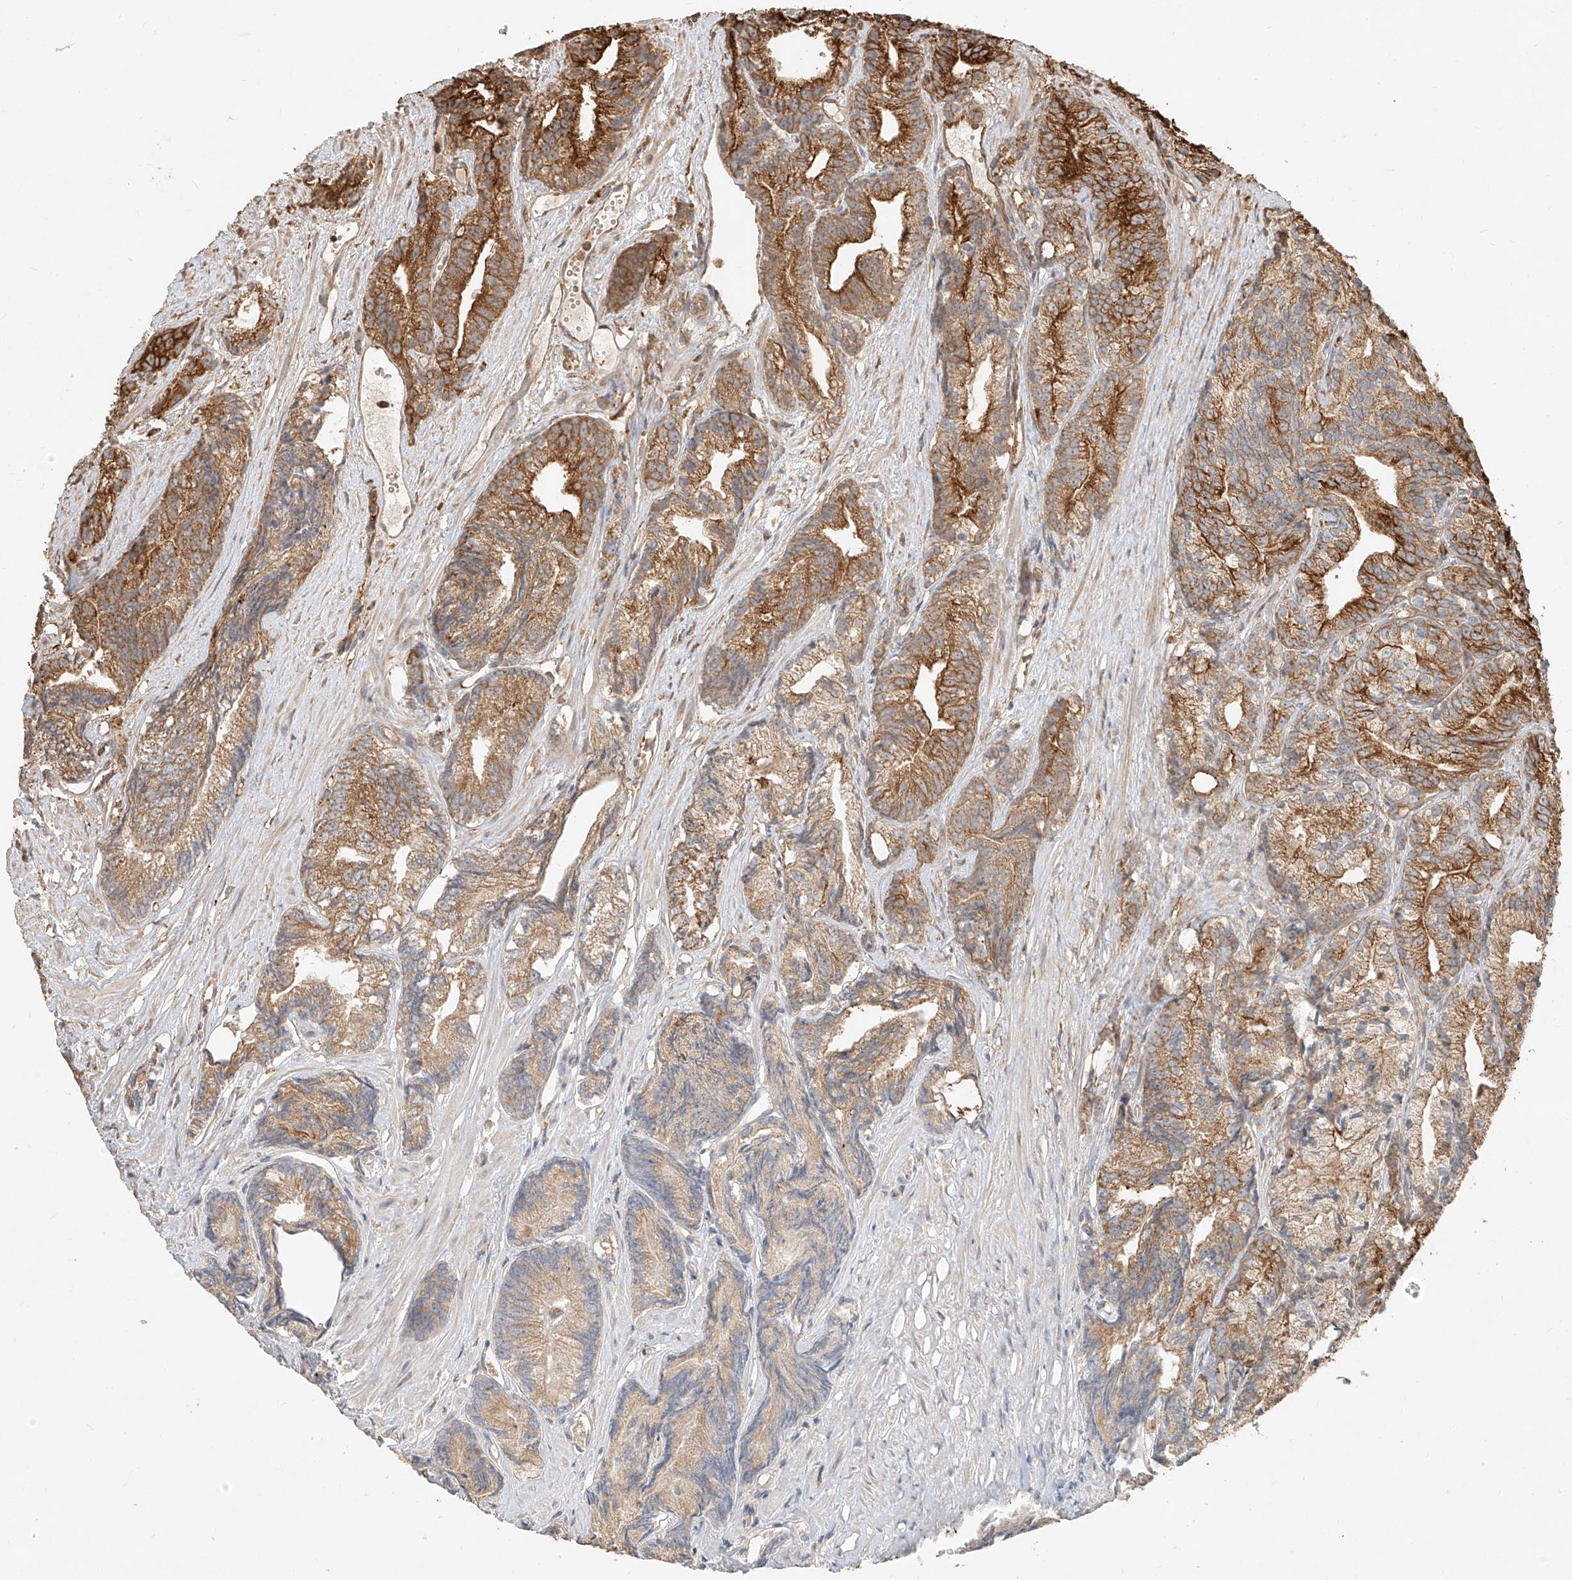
{"staining": {"intensity": "moderate", "quantity": ">75%", "location": "cytoplasmic/membranous"}, "tissue": "prostate cancer", "cell_type": "Tumor cells", "image_type": "cancer", "snomed": [{"axis": "morphology", "description": "Adenocarcinoma, Low grade"}, {"axis": "topography", "description": "Prostate"}], "caption": "A high-resolution image shows immunohistochemistry (IHC) staining of low-grade adenocarcinoma (prostate), which displays moderate cytoplasmic/membranous staining in about >75% of tumor cells.", "gene": "EFNB1", "patient": {"sex": "male", "age": 89}}